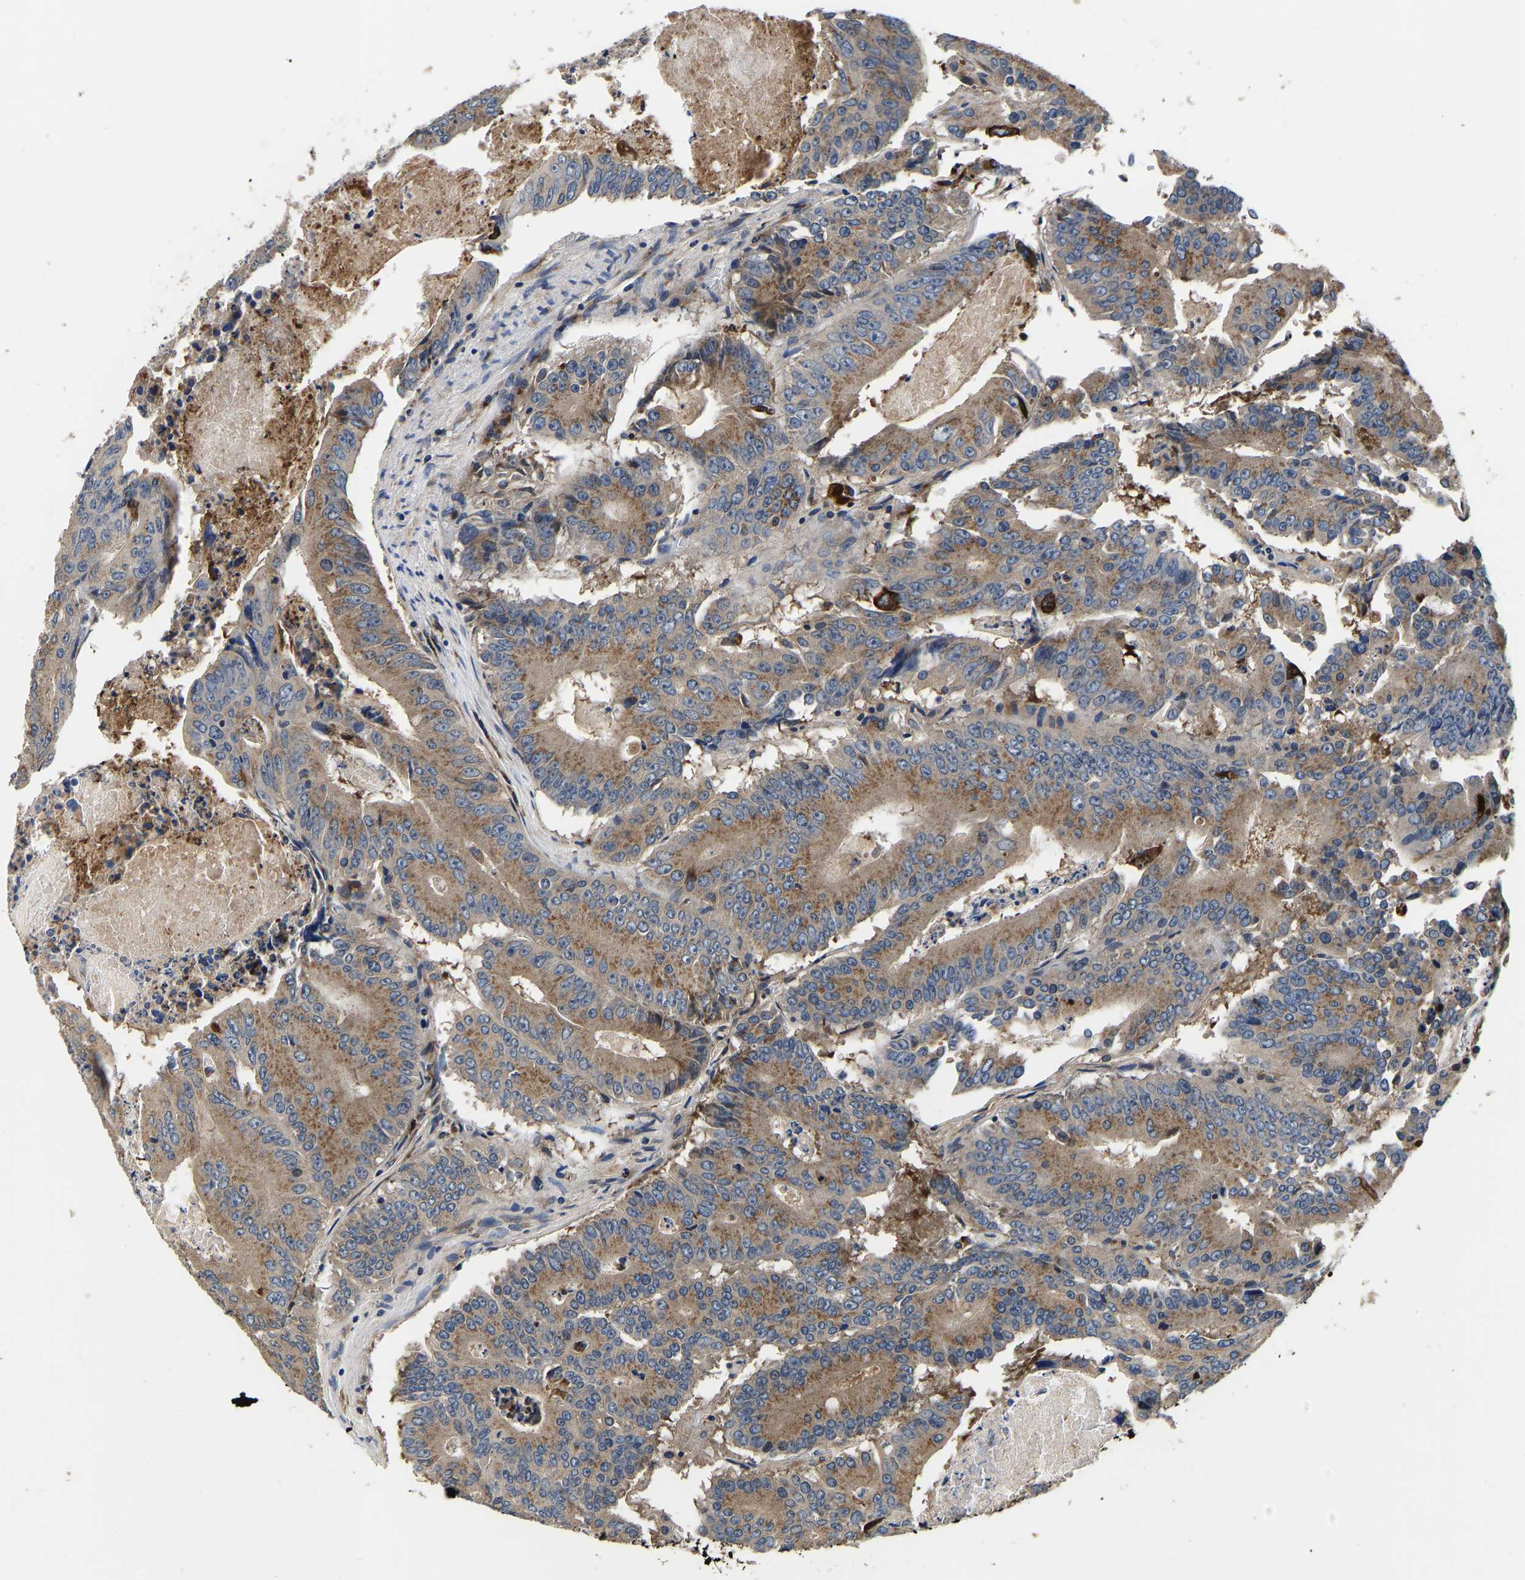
{"staining": {"intensity": "moderate", "quantity": ">75%", "location": "cytoplasmic/membranous"}, "tissue": "colorectal cancer", "cell_type": "Tumor cells", "image_type": "cancer", "snomed": [{"axis": "morphology", "description": "Adenocarcinoma, NOS"}, {"axis": "topography", "description": "Colon"}], "caption": "Moderate cytoplasmic/membranous staining for a protein is present in about >75% of tumor cells of colorectal cancer (adenocarcinoma) using immunohistochemistry (IHC).", "gene": "RABAC1", "patient": {"sex": "male", "age": 87}}